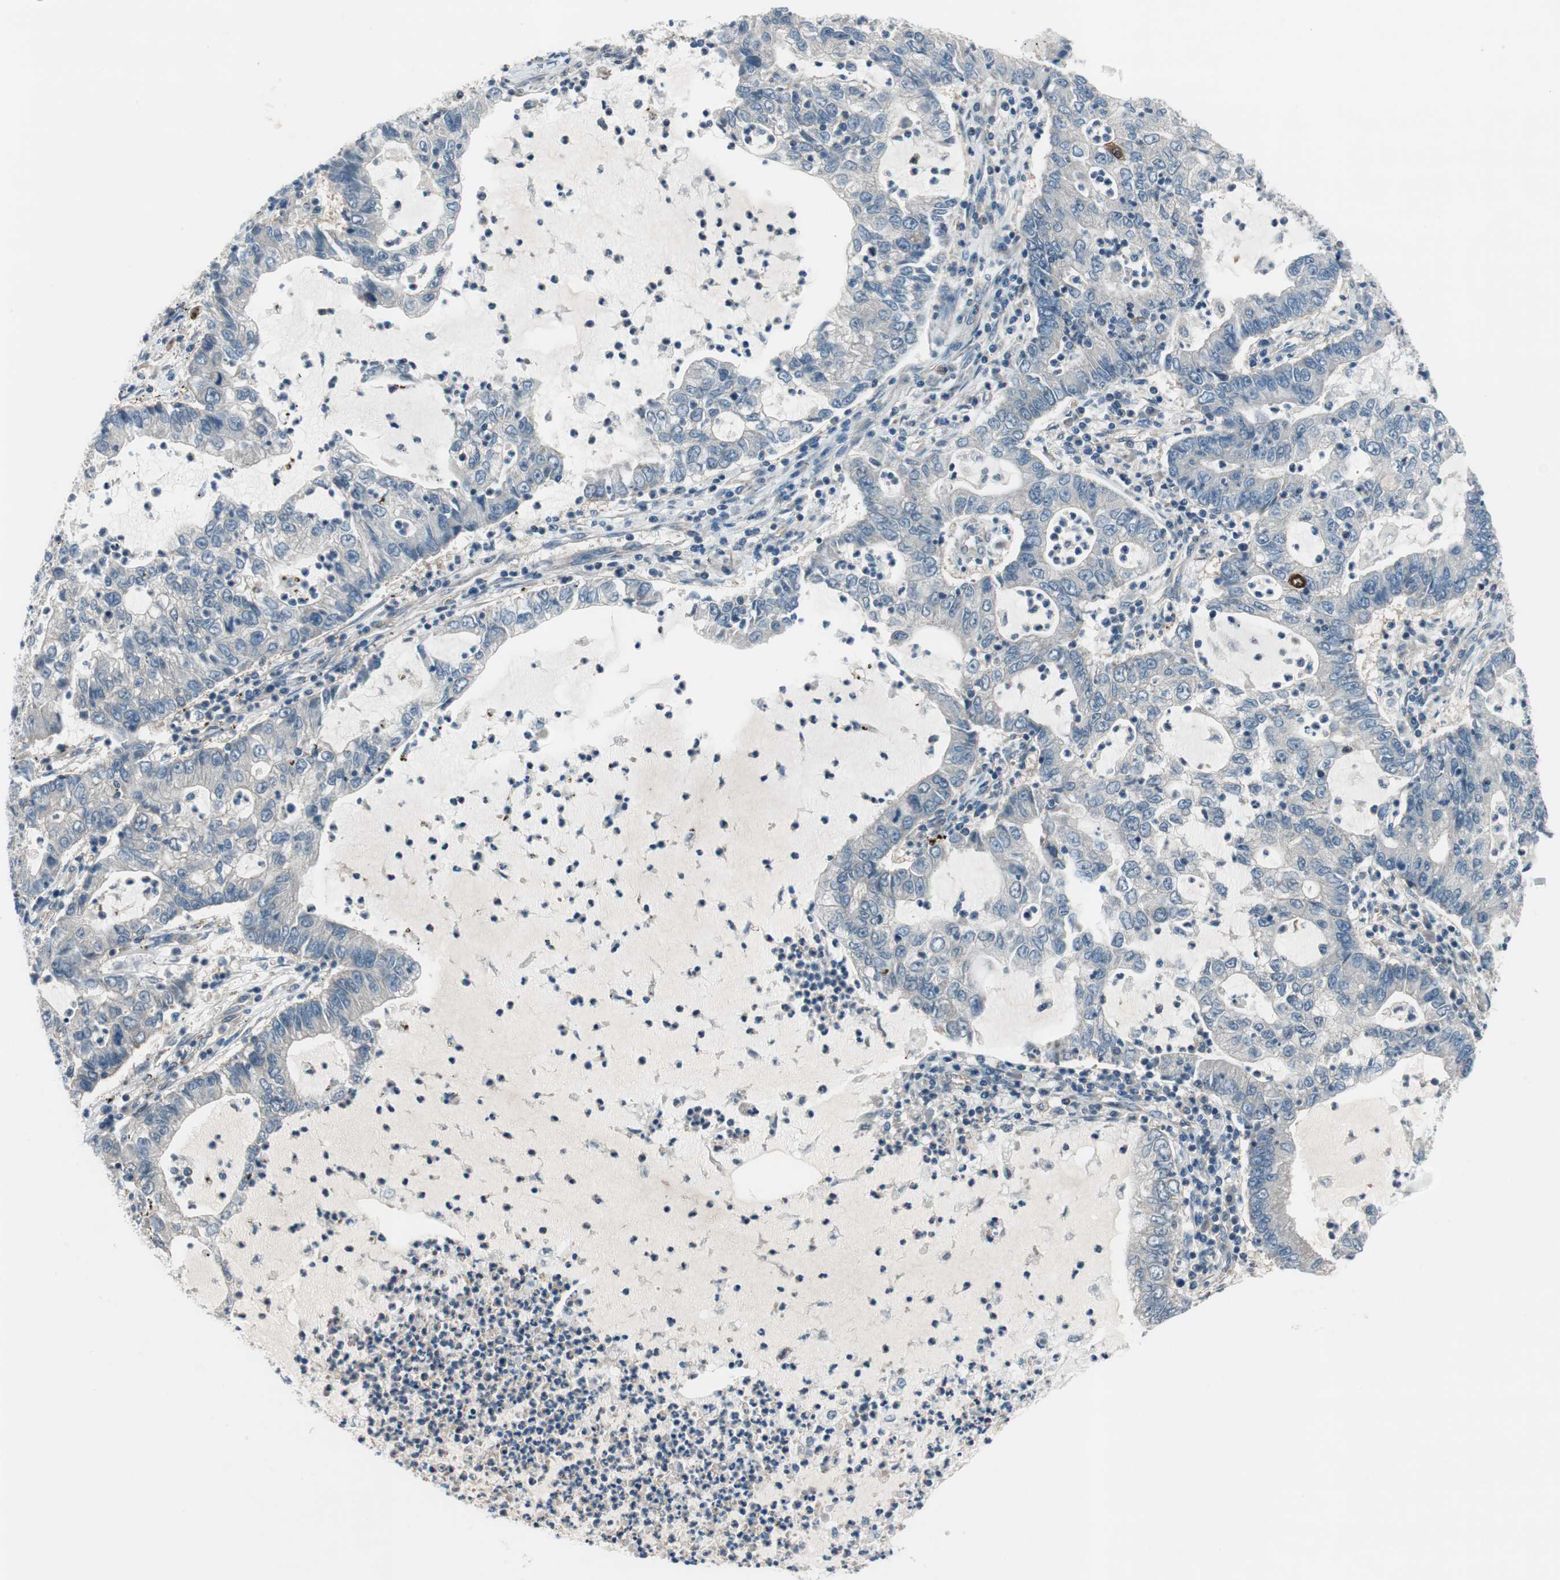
{"staining": {"intensity": "negative", "quantity": "none", "location": "none"}, "tissue": "lung cancer", "cell_type": "Tumor cells", "image_type": "cancer", "snomed": [{"axis": "morphology", "description": "Adenocarcinoma, NOS"}, {"axis": "topography", "description": "Lung"}], "caption": "There is no significant positivity in tumor cells of lung cancer.", "gene": "CALML3", "patient": {"sex": "female", "age": 51}}